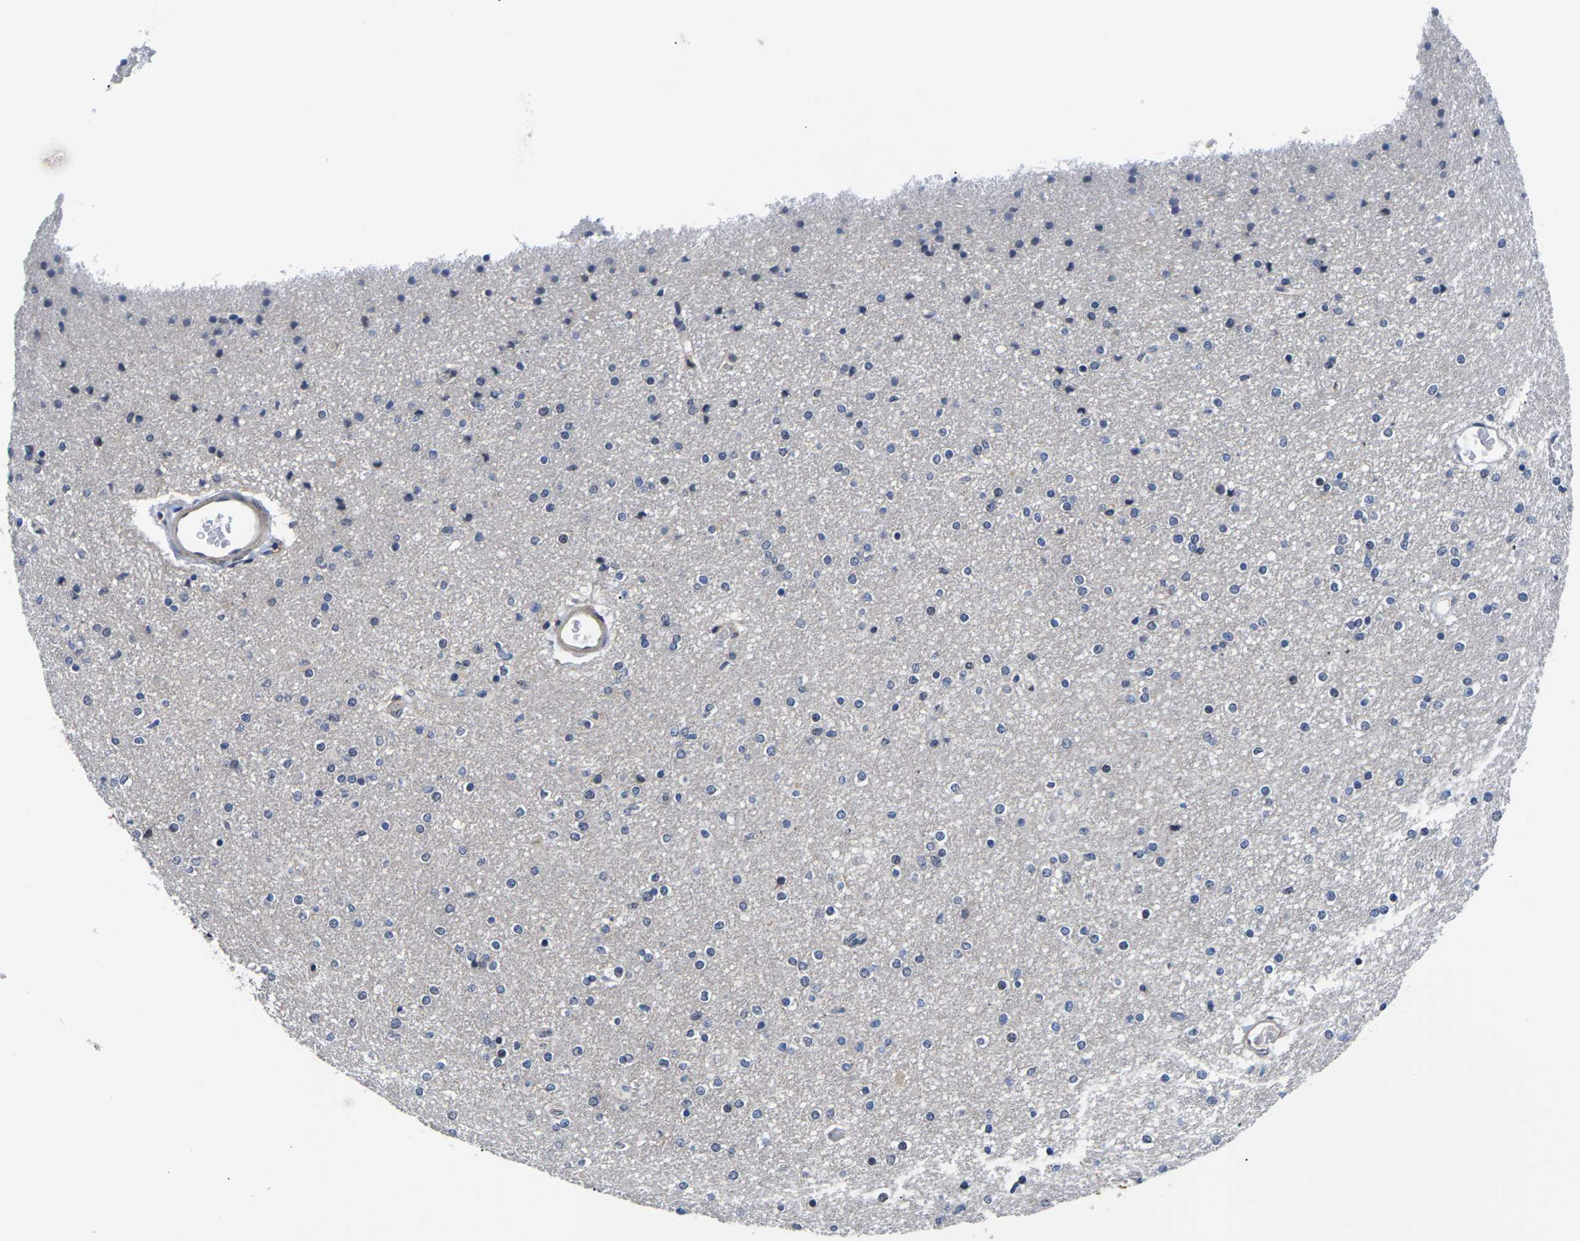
{"staining": {"intensity": "negative", "quantity": "none", "location": "none"}, "tissue": "caudate", "cell_type": "Glial cells", "image_type": "normal", "snomed": [{"axis": "morphology", "description": "Normal tissue, NOS"}, {"axis": "topography", "description": "Lateral ventricle wall"}], "caption": "Glial cells are negative for protein expression in benign human caudate. Nuclei are stained in blue.", "gene": "ST6GAL2", "patient": {"sex": "female", "age": 54}}